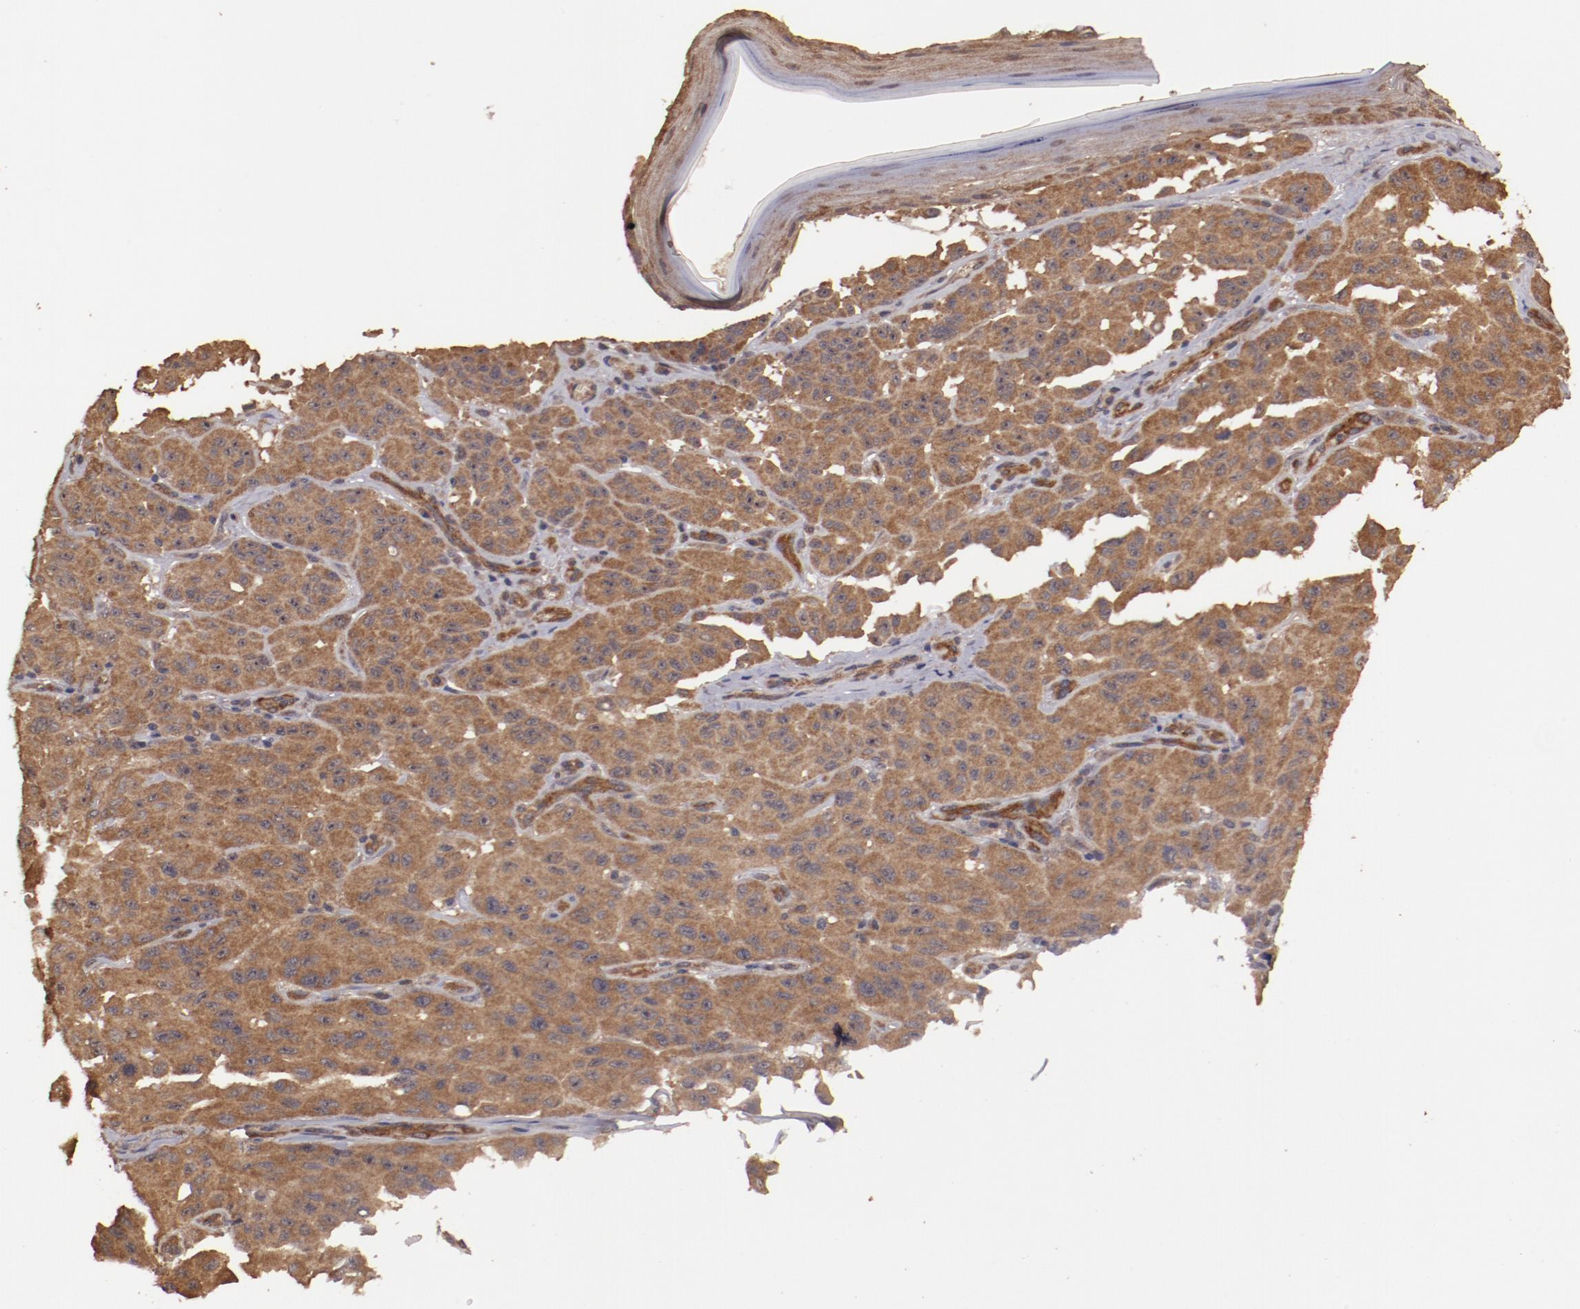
{"staining": {"intensity": "strong", "quantity": ">75%", "location": "cytoplasmic/membranous"}, "tissue": "melanoma", "cell_type": "Tumor cells", "image_type": "cancer", "snomed": [{"axis": "morphology", "description": "Malignant melanoma, NOS"}, {"axis": "topography", "description": "Skin"}], "caption": "Immunohistochemistry (IHC) (DAB) staining of malignant melanoma demonstrates strong cytoplasmic/membranous protein expression in about >75% of tumor cells.", "gene": "TXNDC16", "patient": {"sex": "male", "age": 30}}